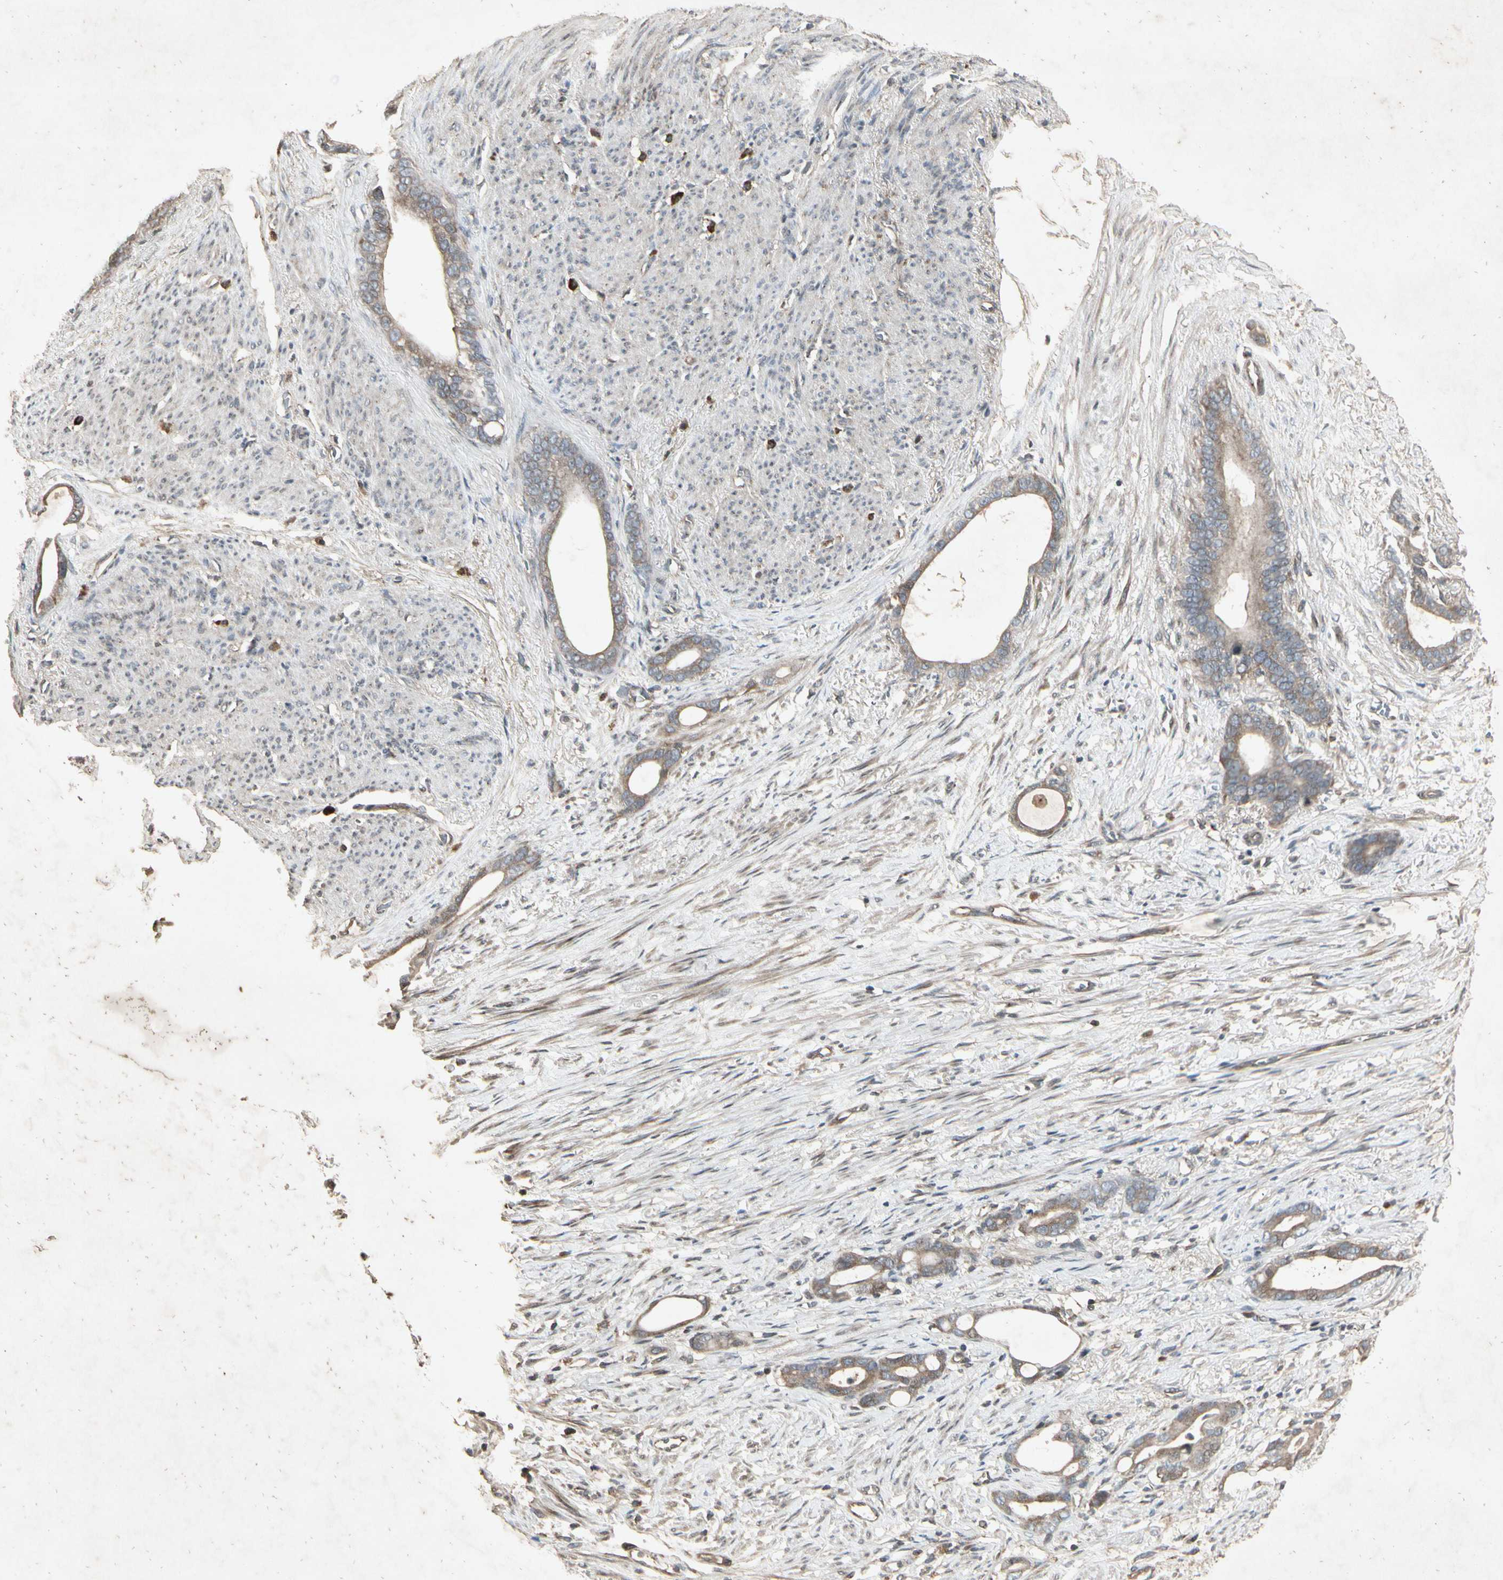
{"staining": {"intensity": "weak", "quantity": ">75%", "location": "cytoplasmic/membranous"}, "tissue": "stomach cancer", "cell_type": "Tumor cells", "image_type": "cancer", "snomed": [{"axis": "morphology", "description": "Adenocarcinoma, NOS"}, {"axis": "topography", "description": "Stomach"}], "caption": "Brown immunohistochemical staining in human stomach cancer demonstrates weak cytoplasmic/membranous positivity in about >75% of tumor cells. (brown staining indicates protein expression, while blue staining denotes nuclei).", "gene": "TEK", "patient": {"sex": "female", "age": 75}}